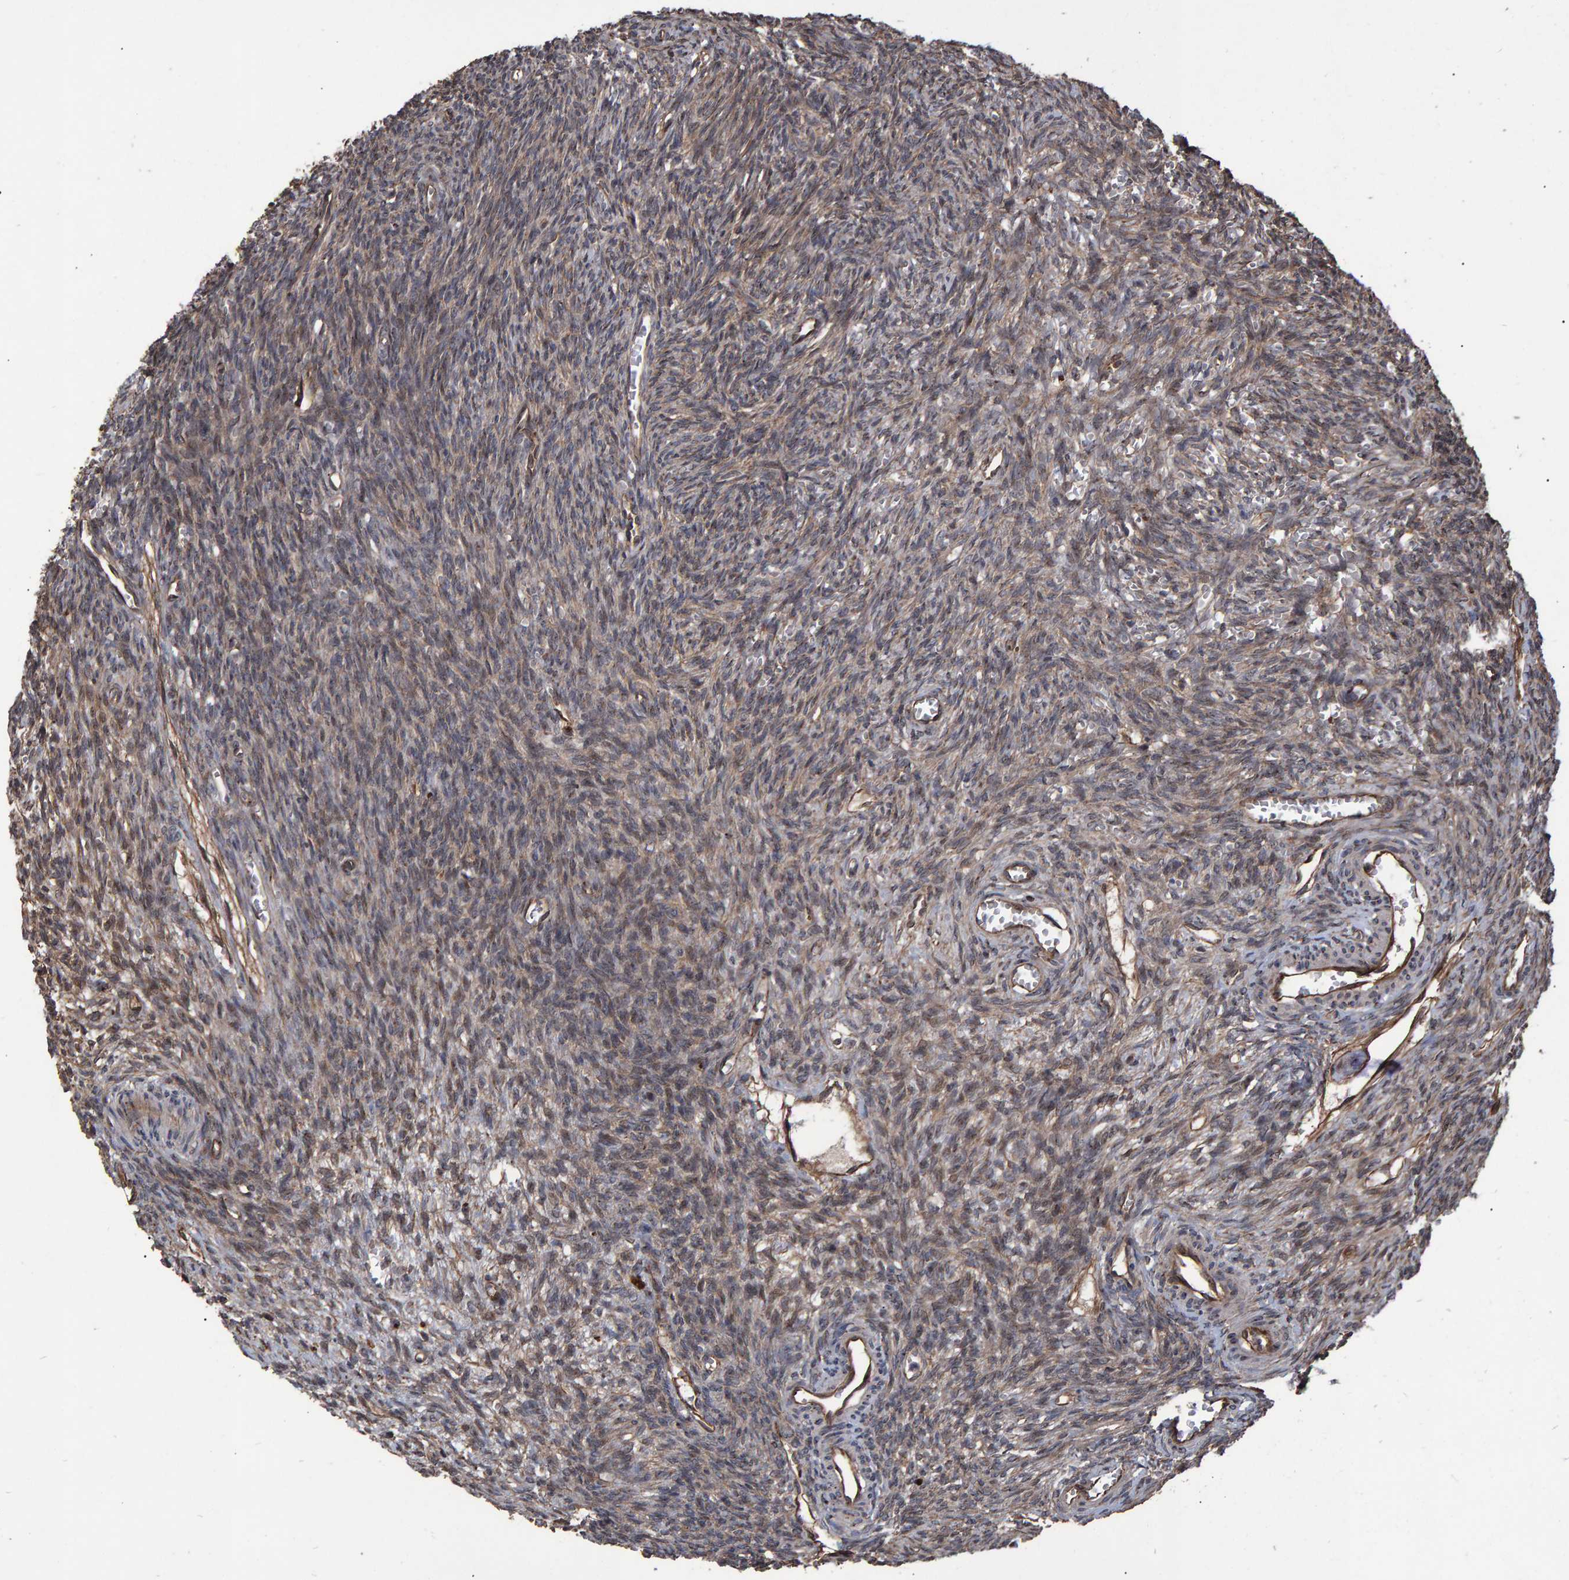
{"staining": {"intensity": "moderate", "quantity": ">75%", "location": "cytoplasmic/membranous,nuclear"}, "tissue": "ovary", "cell_type": "Follicle cells", "image_type": "normal", "snomed": [{"axis": "morphology", "description": "Normal tissue, NOS"}, {"axis": "topography", "description": "Ovary"}], "caption": "The histopathology image demonstrates staining of normal ovary, revealing moderate cytoplasmic/membranous,nuclear protein staining (brown color) within follicle cells.", "gene": "TRIM68", "patient": {"sex": "female", "age": 27}}